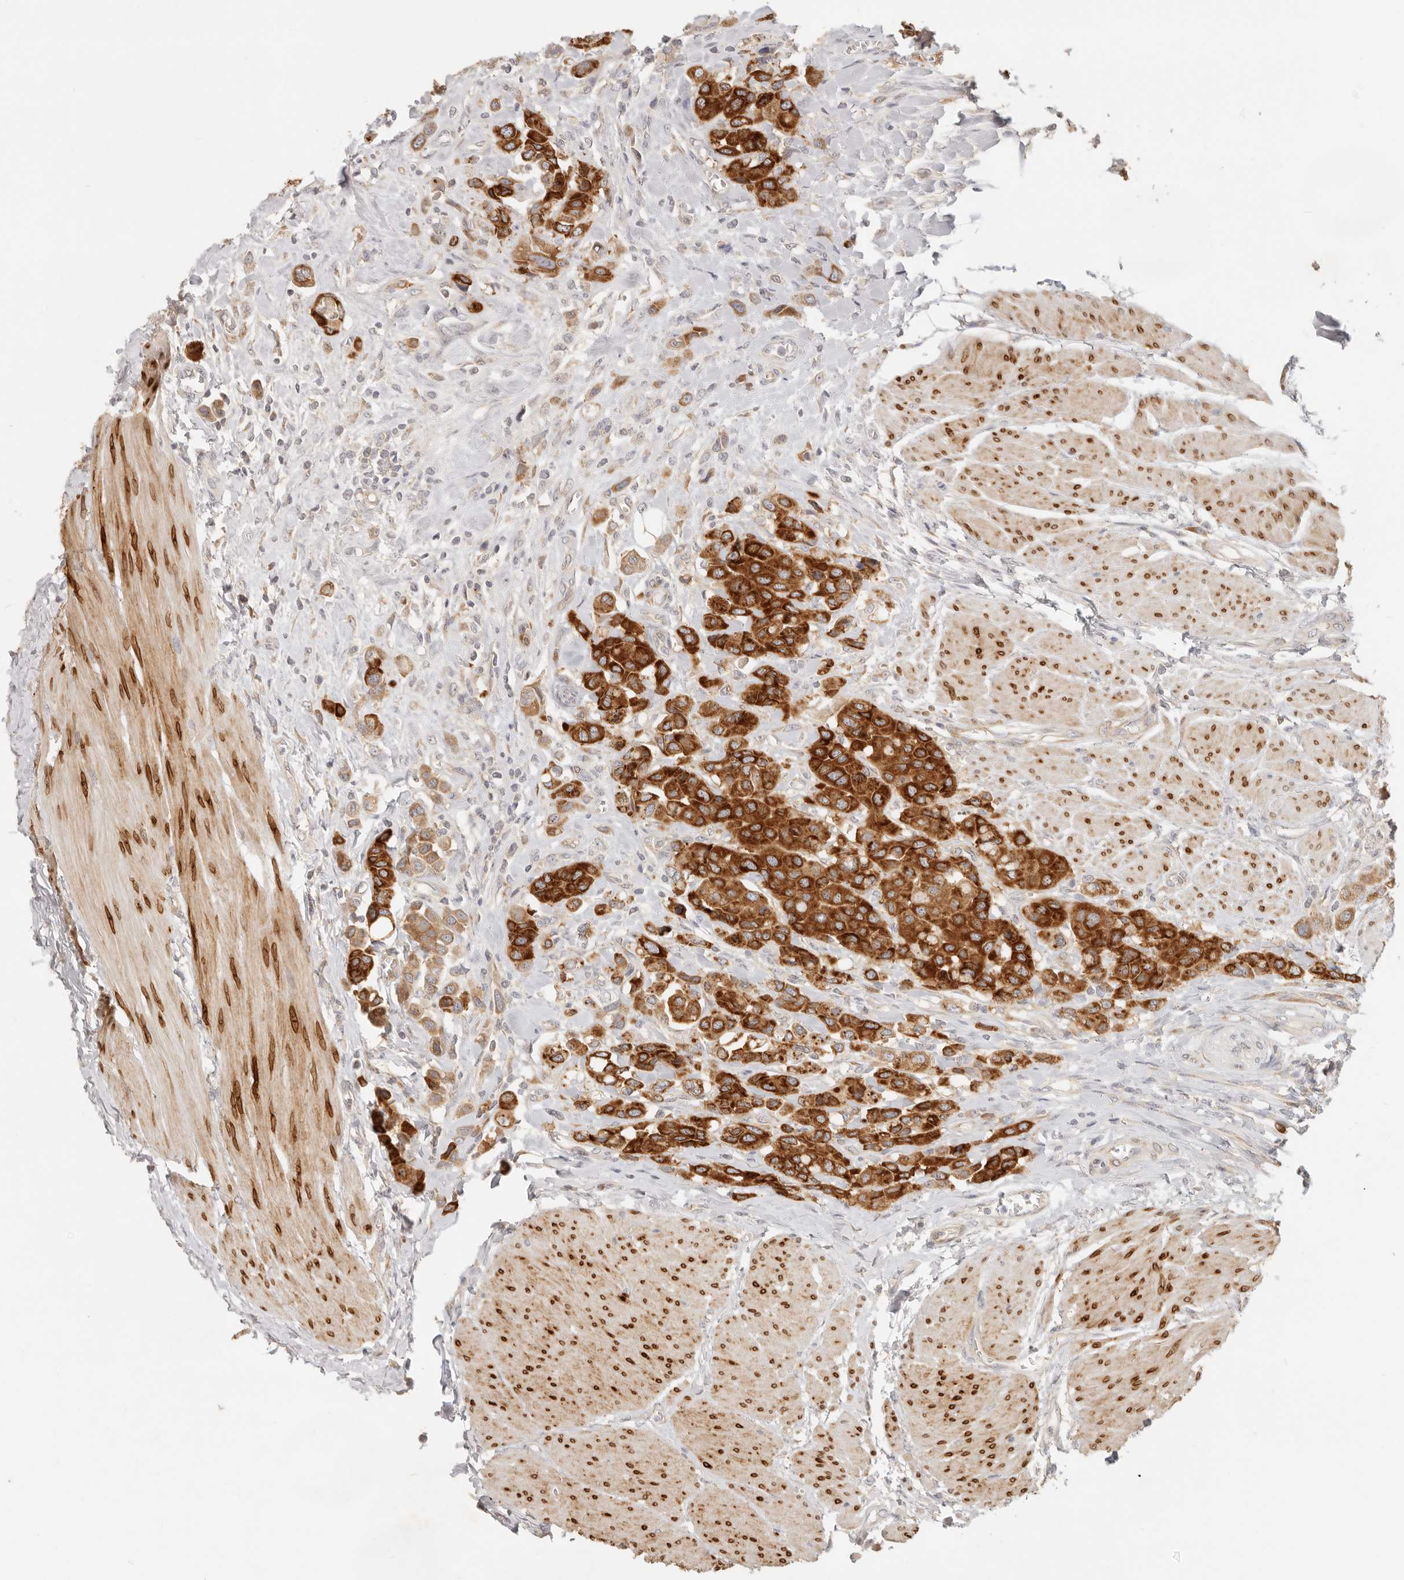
{"staining": {"intensity": "strong", "quantity": ">75%", "location": "cytoplasmic/membranous"}, "tissue": "urothelial cancer", "cell_type": "Tumor cells", "image_type": "cancer", "snomed": [{"axis": "morphology", "description": "Urothelial carcinoma, High grade"}, {"axis": "topography", "description": "Urinary bladder"}], "caption": "Urothelial carcinoma (high-grade) tissue demonstrates strong cytoplasmic/membranous expression in about >75% of tumor cells", "gene": "PABPC4", "patient": {"sex": "male", "age": 50}}